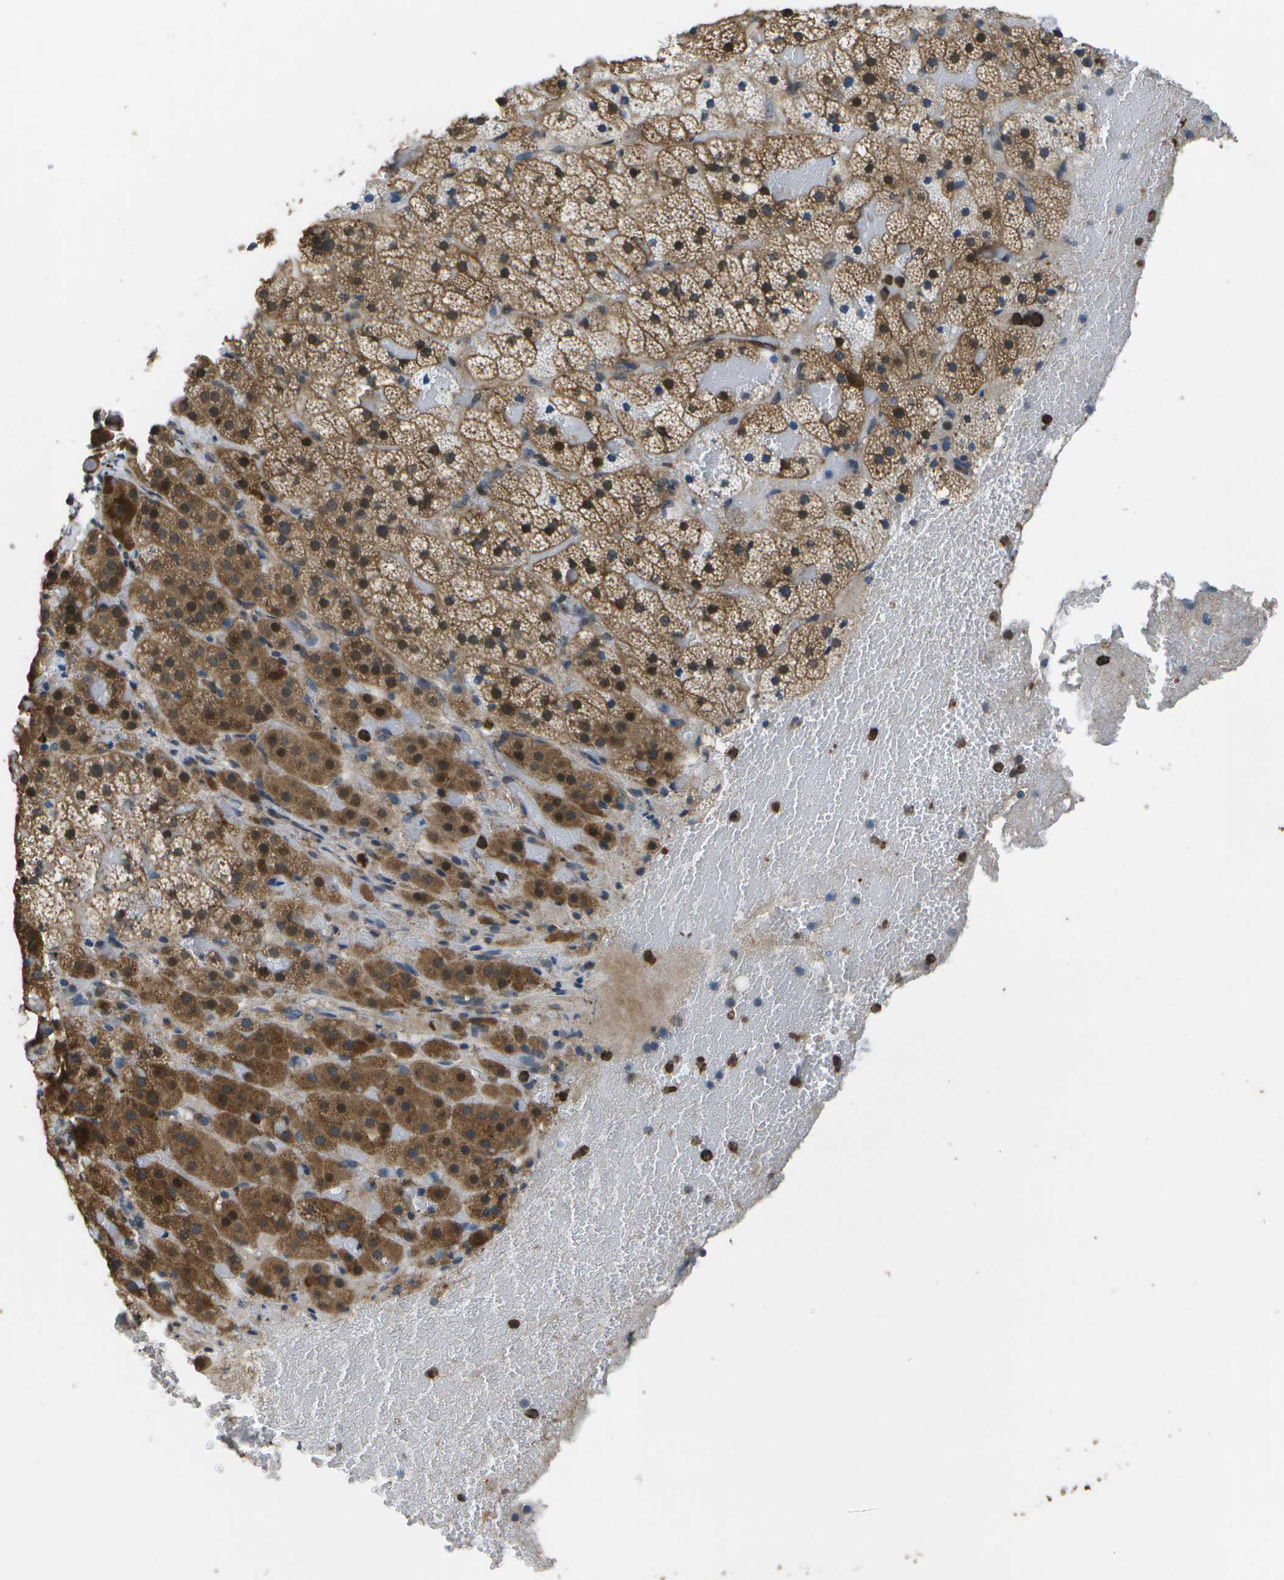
{"staining": {"intensity": "moderate", "quantity": ">75%", "location": "cytoplasmic/membranous,nuclear"}, "tissue": "adrenal gland", "cell_type": "Glandular cells", "image_type": "normal", "snomed": [{"axis": "morphology", "description": "Normal tissue, NOS"}, {"axis": "topography", "description": "Adrenal gland"}], "caption": "Glandular cells reveal moderate cytoplasmic/membranous,nuclear staining in approximately >75% of cells in unremarkable adrenal gland. (IHC, brightfield microscopy, high magnification).", "gene": "GALNT15", "patient": {"sex": "female", "age": 59}}